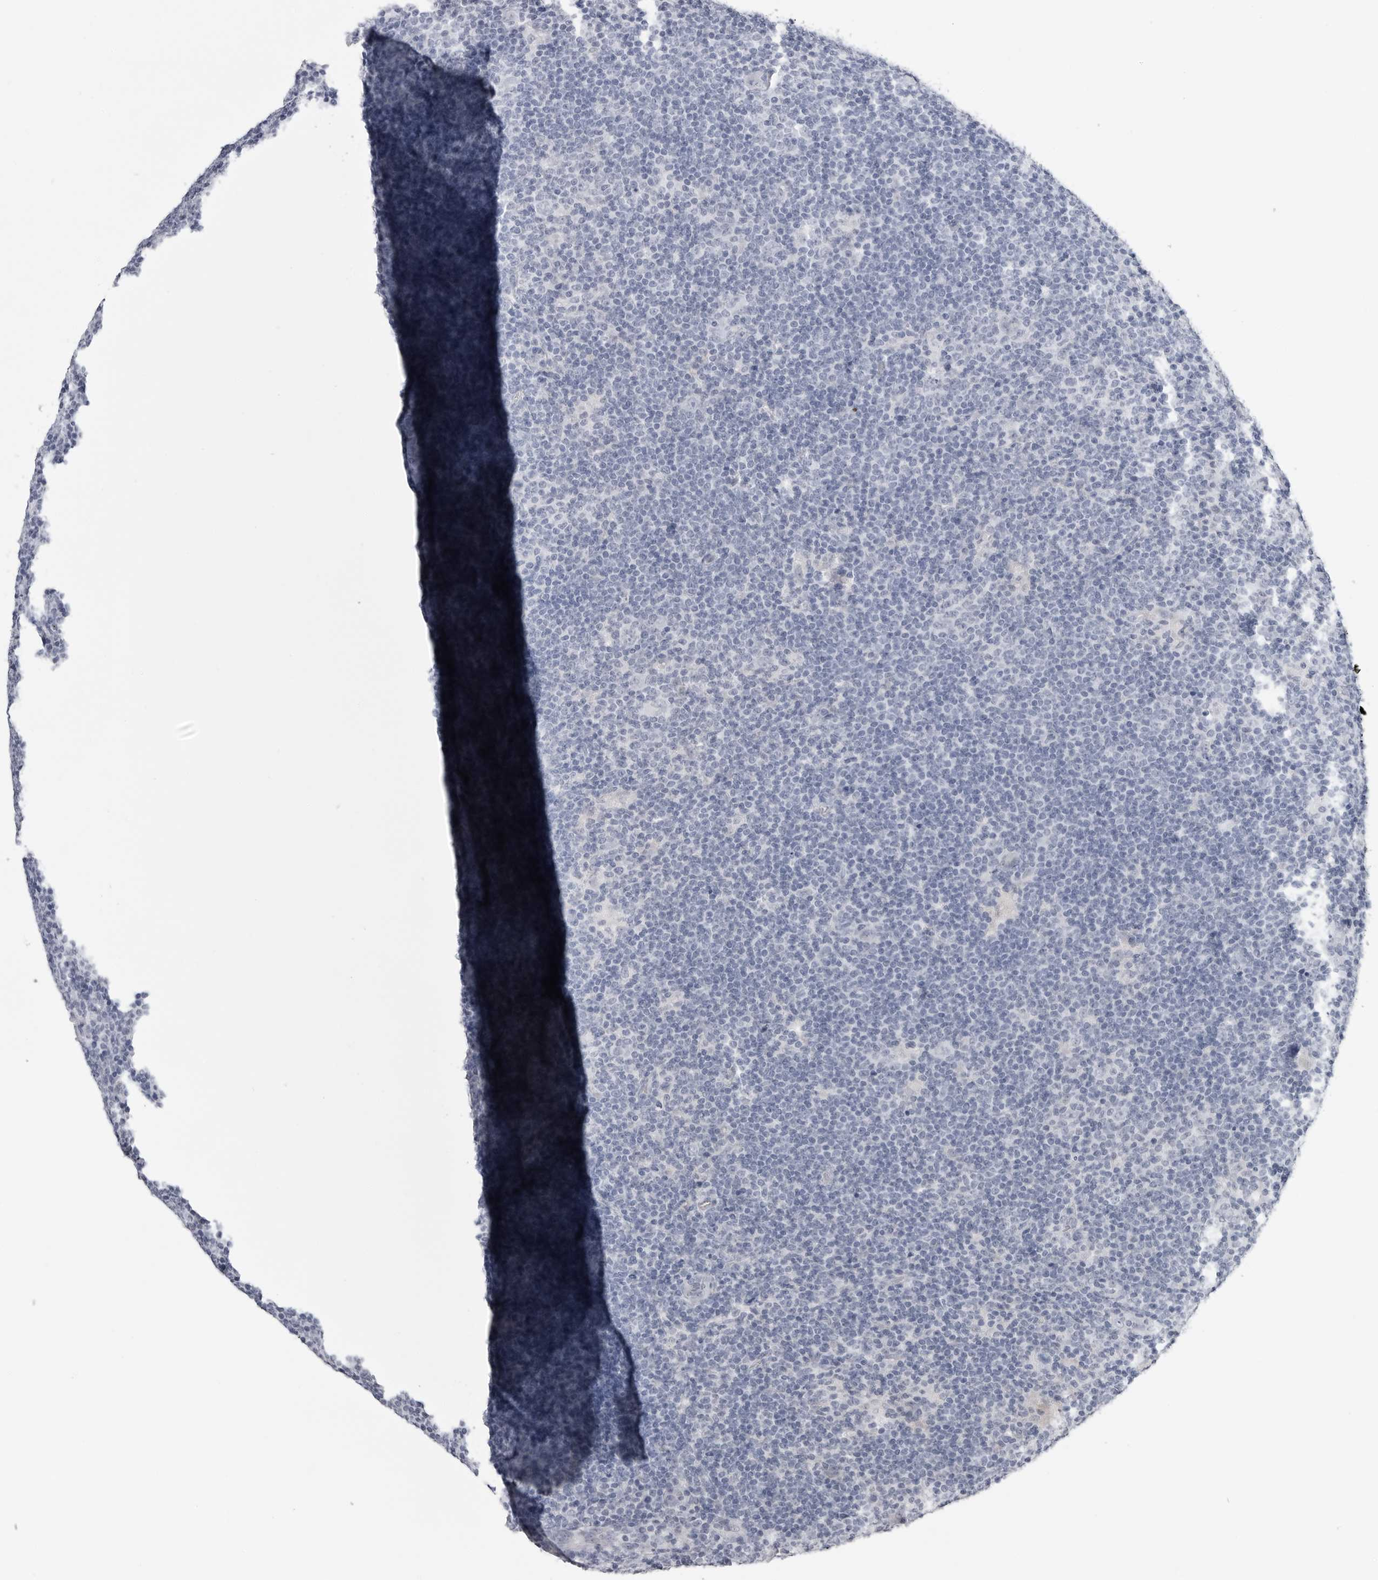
{"staining": {"intensity": "negative", "quantity": "none", "location": "none"}, "tissue": "lymphoma", "cell_type": "Tumor cells", "image_type": "cancer", "snomed": [{"axis": "morphology", "description": "Hodgkin's disease, NOS"}, {"axis": "topography", "description": "Lymph node"}], "caption": "Human Hodgkin's disease stained for a protein using immunohistochemistry shows no positivity in tumor cells.", "gene": "PGA3", "patient": {"sex": "female", "age": 57}}